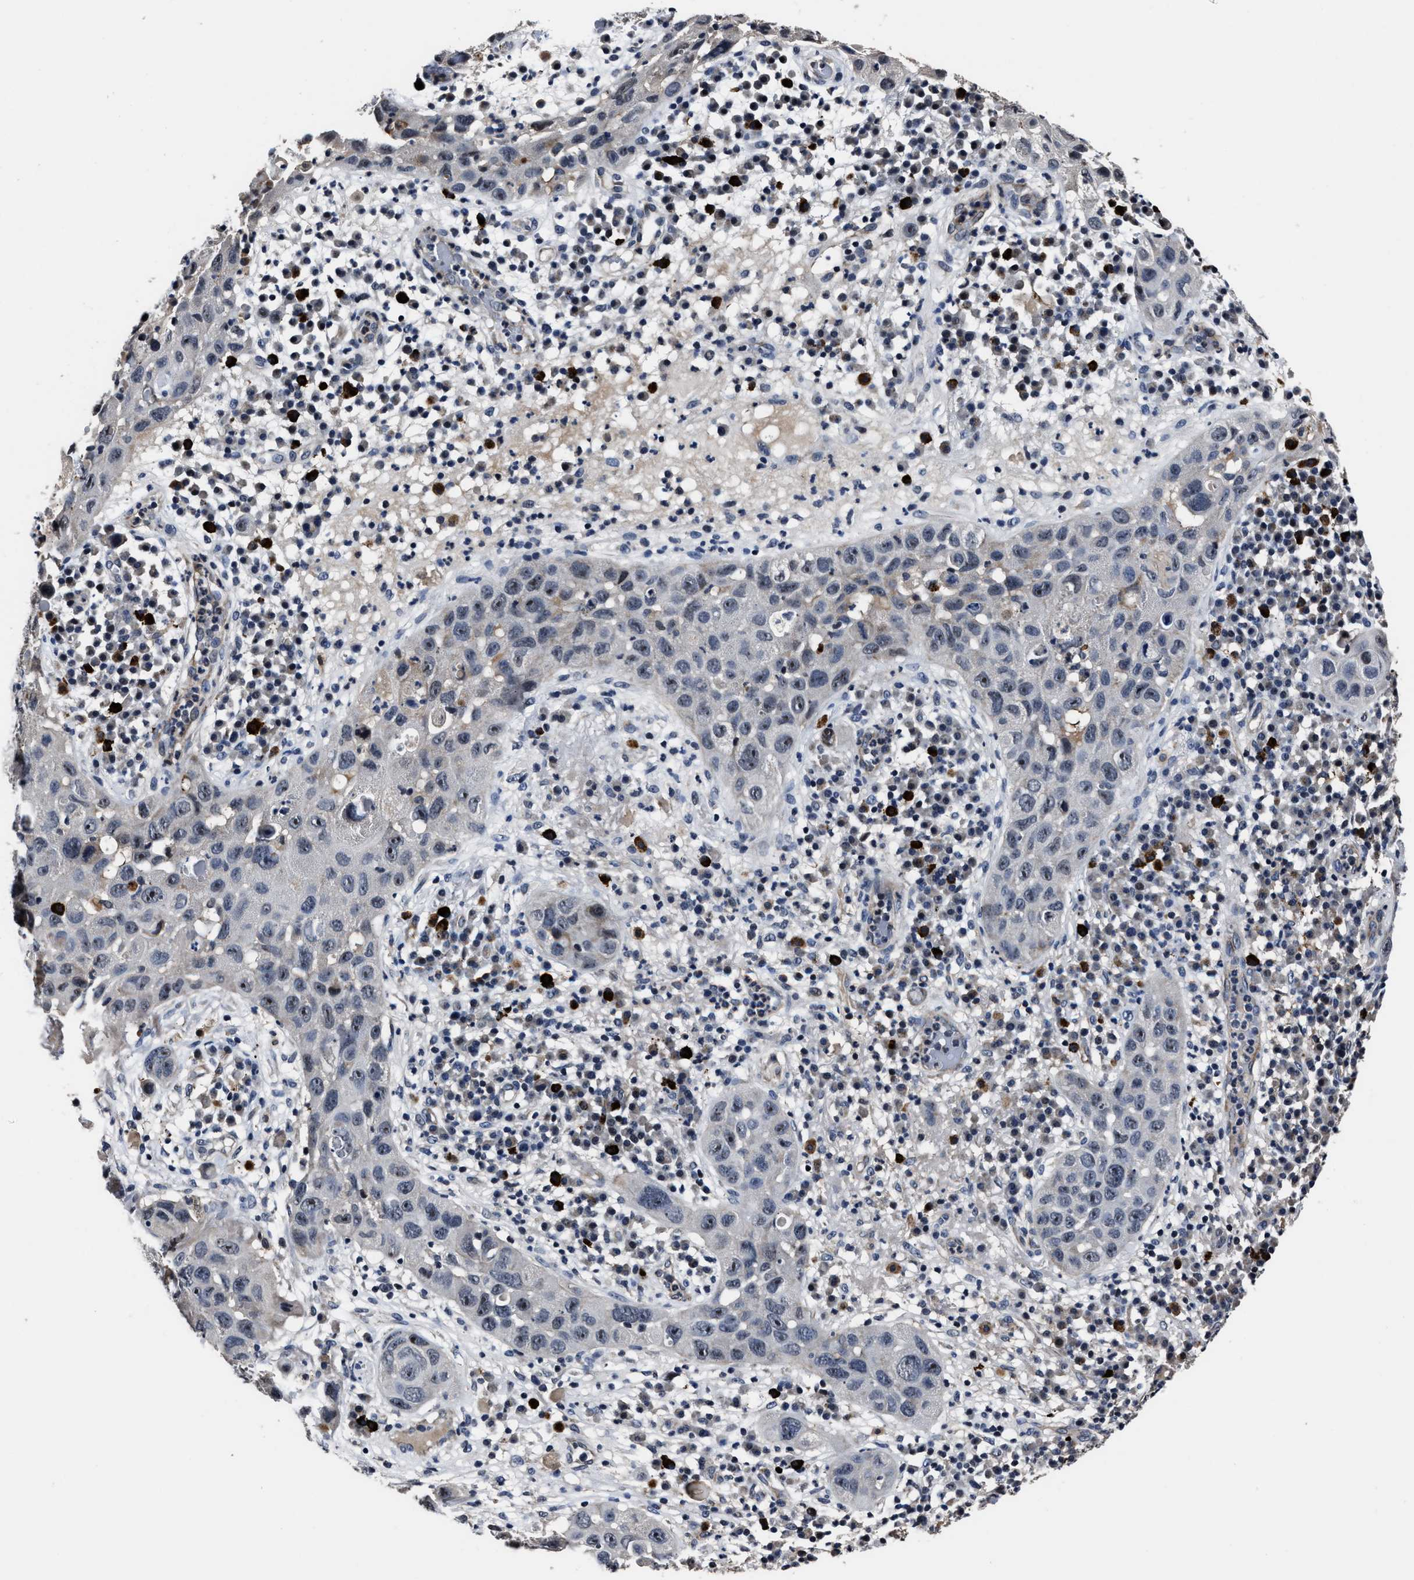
{"staining": {"intensity": "negative", "quantity": "none", "location": "none"}, "tissue": "skin cancer", "cell_type": "Tumor cells", "image_type": "cancer", "snomed": [{"axis": "morphology", "description": "Squamous cell carcinoma in situ, NOS"}, {"axis": "morphology", "description": "Squamous cell carcinoma, NOS"}, {"axis": "topography", "description": "Skin"}], "caption": "This is a micrograph of IHC staining of skin cancer, which shows no staining in tumor cells. (Stains: DAB (3,3'-diaminobenzidine) IHC with hematoxylin counter stain, Microscopy: brightfield microscopy at high magnification).", "gene": "RSBN1L", "patient": {"sex": "male", "age": 93}}